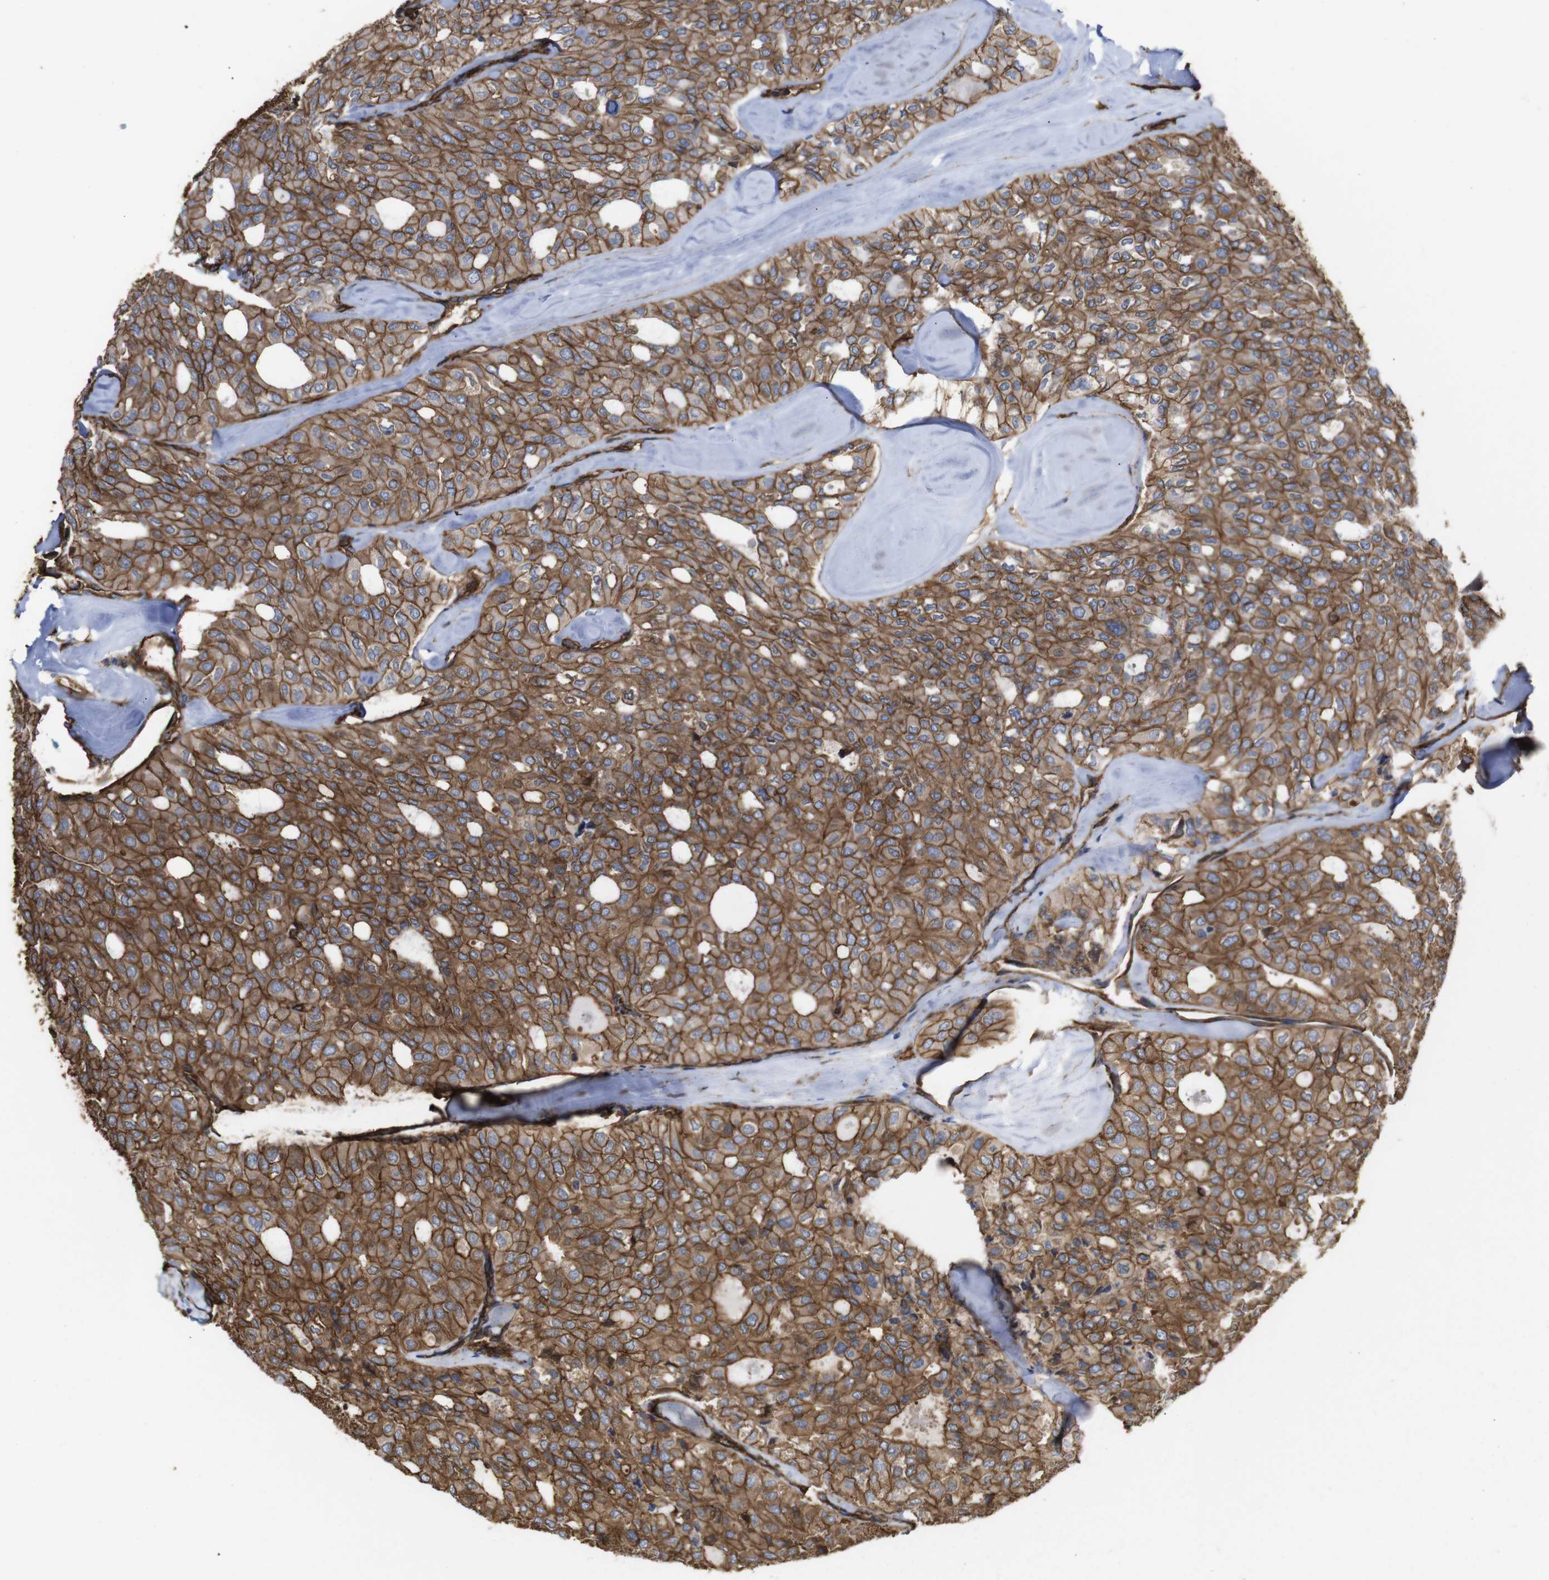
{"staining": {"intensity": "moderate", "quantity": ">75%", "location": "cytoplasmic/membranous"}, "tissue": "thyroid cancer", "cell_type": "Tumor cells", "image_type": "cancer", "snomed": [{"axis": "morphology", "description": "Follicular adenoma carcinoma, NOS"}, {"axis": "topography", "description": "Thyroid gland"}], "caption": "Protein analysis of thyroid follicular adenoma carcinoma tissue demonstrates moderate cytoplasmic/membranous staining in approximately >75% of tumor cells.", "gene": "SPTBN1", "patient": {"sex": "male", "age": 75}}